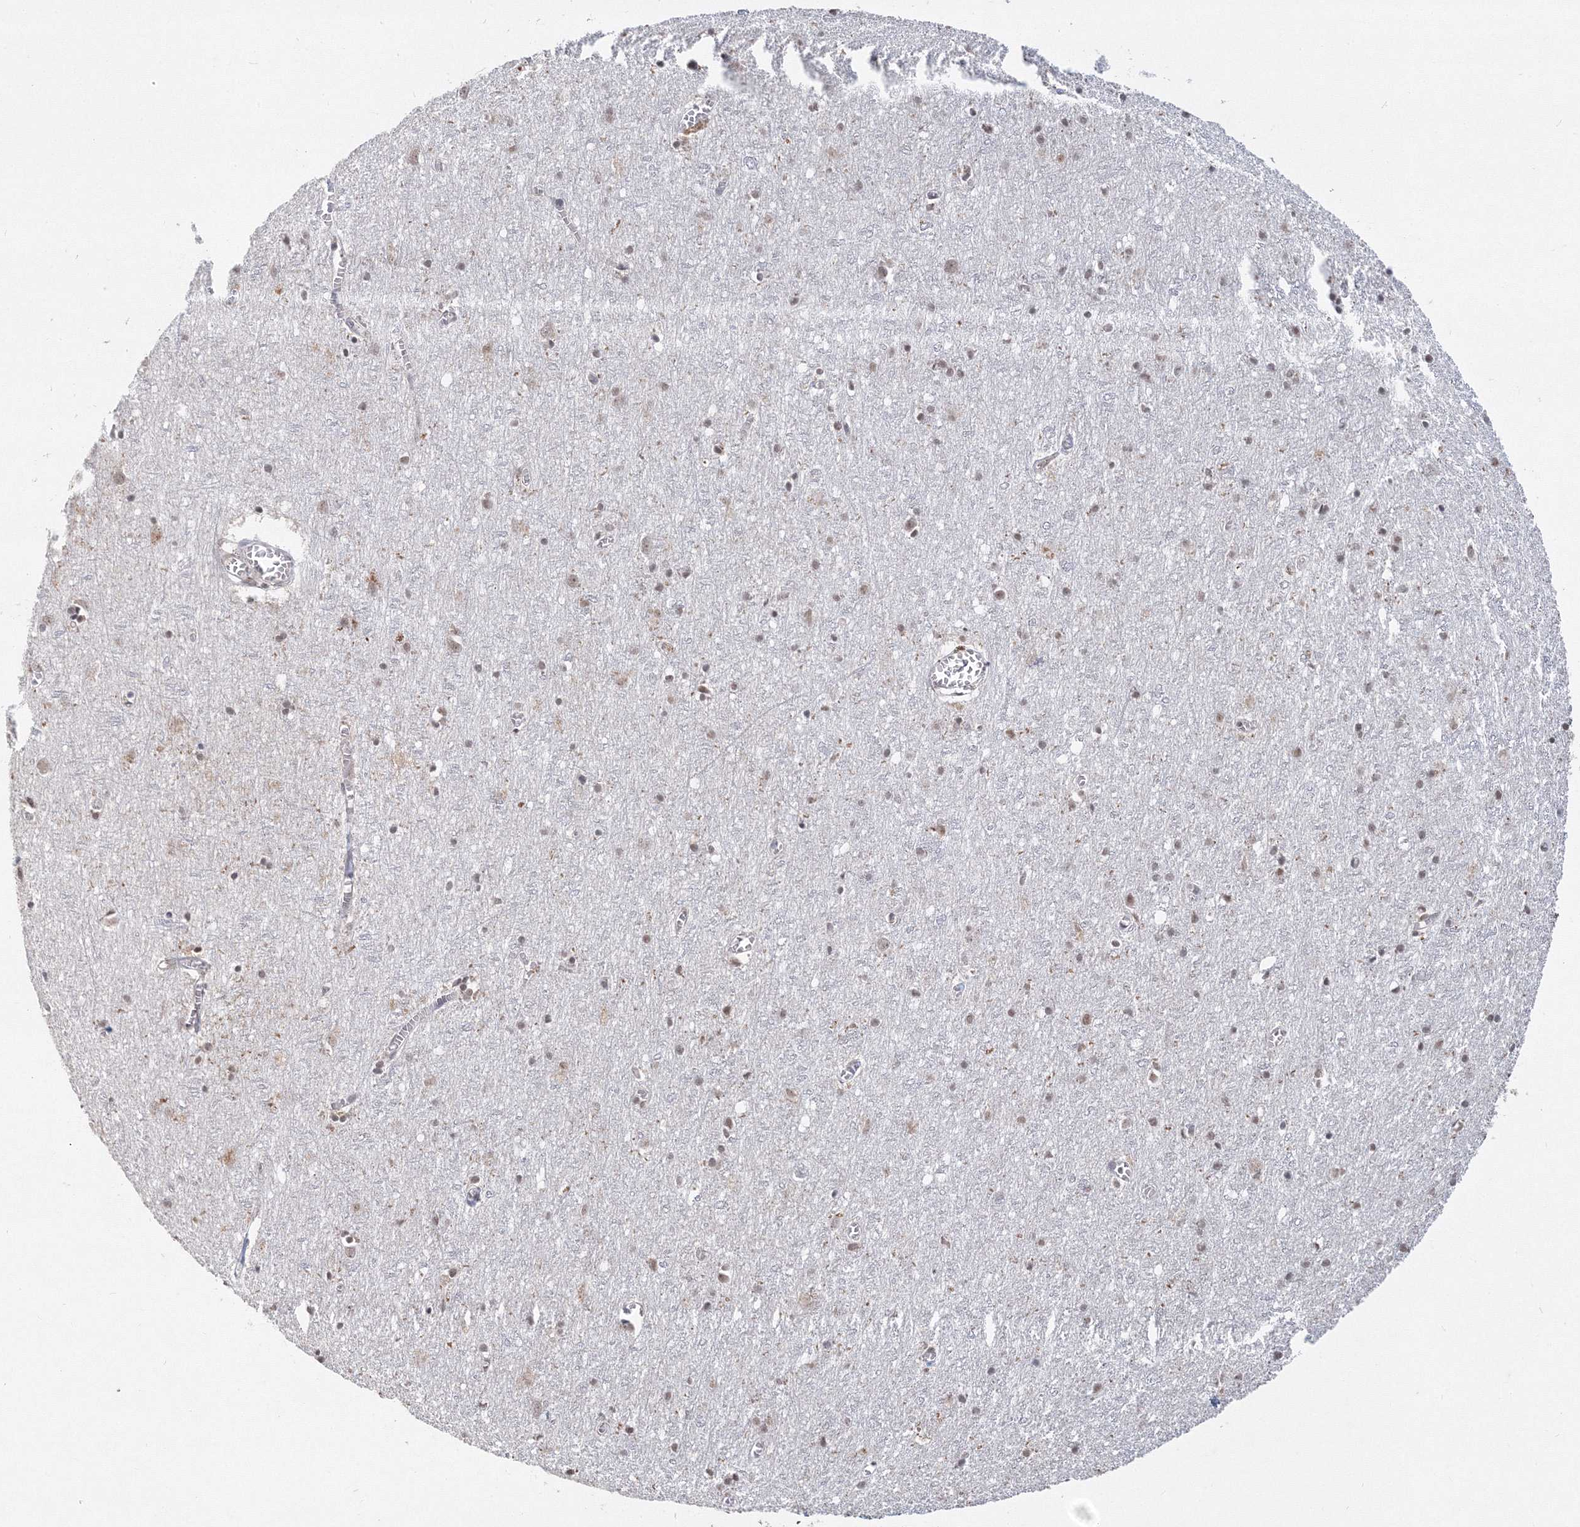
{"staining": {"intensity": "moderate", "quantity": "25%-75%", "location": "nuclear"}, "tissue": "cerebral cortex", "cell_type": "Endothelial cells", "image_type": "normal", "snomed": [{"axis": "morphology", "description": "Normal tissue, NOS"}, {"axis": "topography", "description": "Cerebral cortex"}], "caption": "Endothelial cells reveal medium levels of moderate nuclear staining in approximately 25%-75% of cells in unremarkable human cerebral cortex.", "gene": "IWS1", "patient": {"sex": "female", "age": 64}}